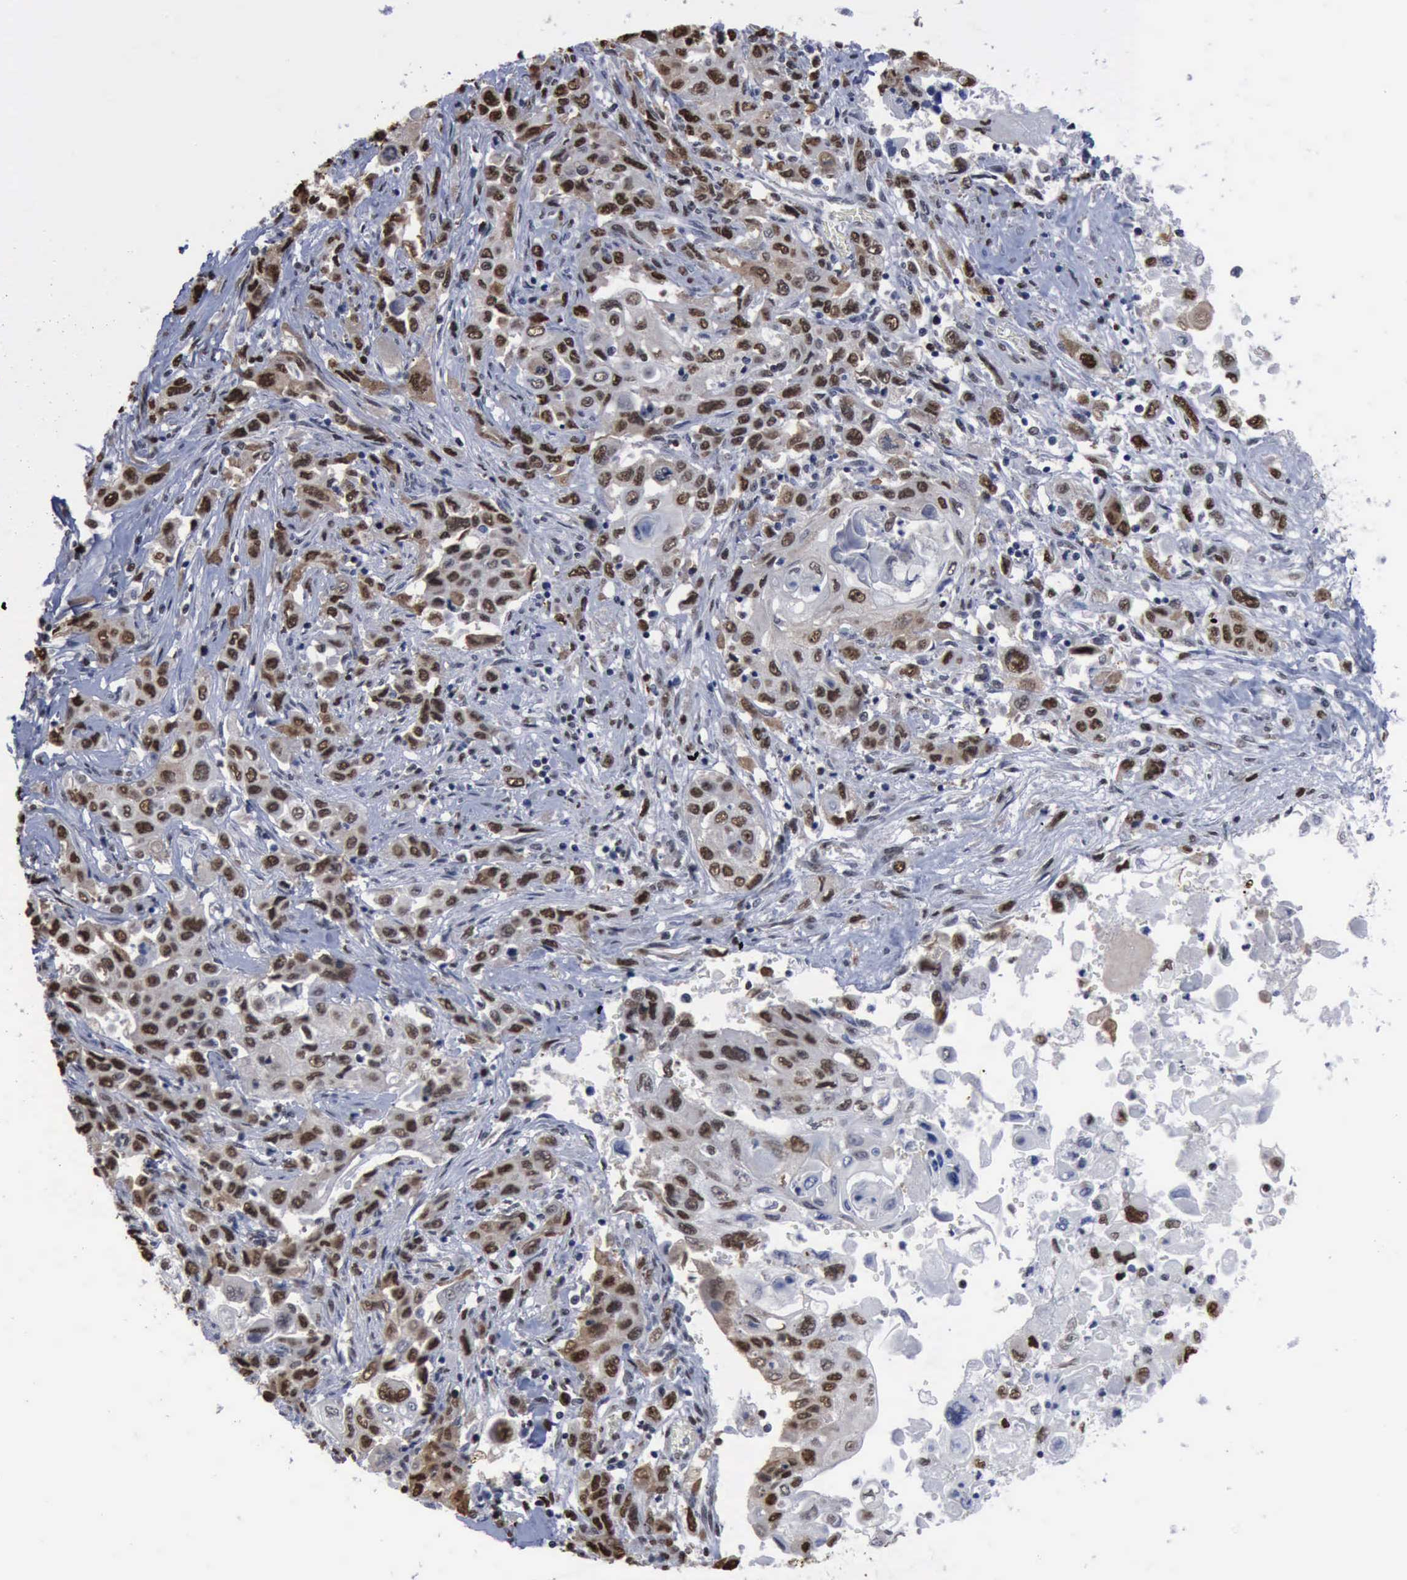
{"staining": {"intensity": "moderate", "quantity": "25%-75%", "location": "nuclear"}, "tissue": "pancreatic cancer", "cell_type": "Tumor cells", "image_type": "cancer", "snomed": [{"axis": "morphology", "description": "Adenocarcinoma, NOS"}, {"axis": "topography", "description": "Pancreas"}], "caption": "Immunohistochemistry staining of pancreatic cancer (adenocarcinoma), which reveals medium levels of moderate nuclear expression in about 25%-75% of tumor cells indicating moderate nuclear protein staining. The staining was performed using DAB (brown) for protein detection and nuclei were counterstained in hematoxylin (blue).", "gene": "PCNA", "patient": {"sex": "male", "age": 70}}